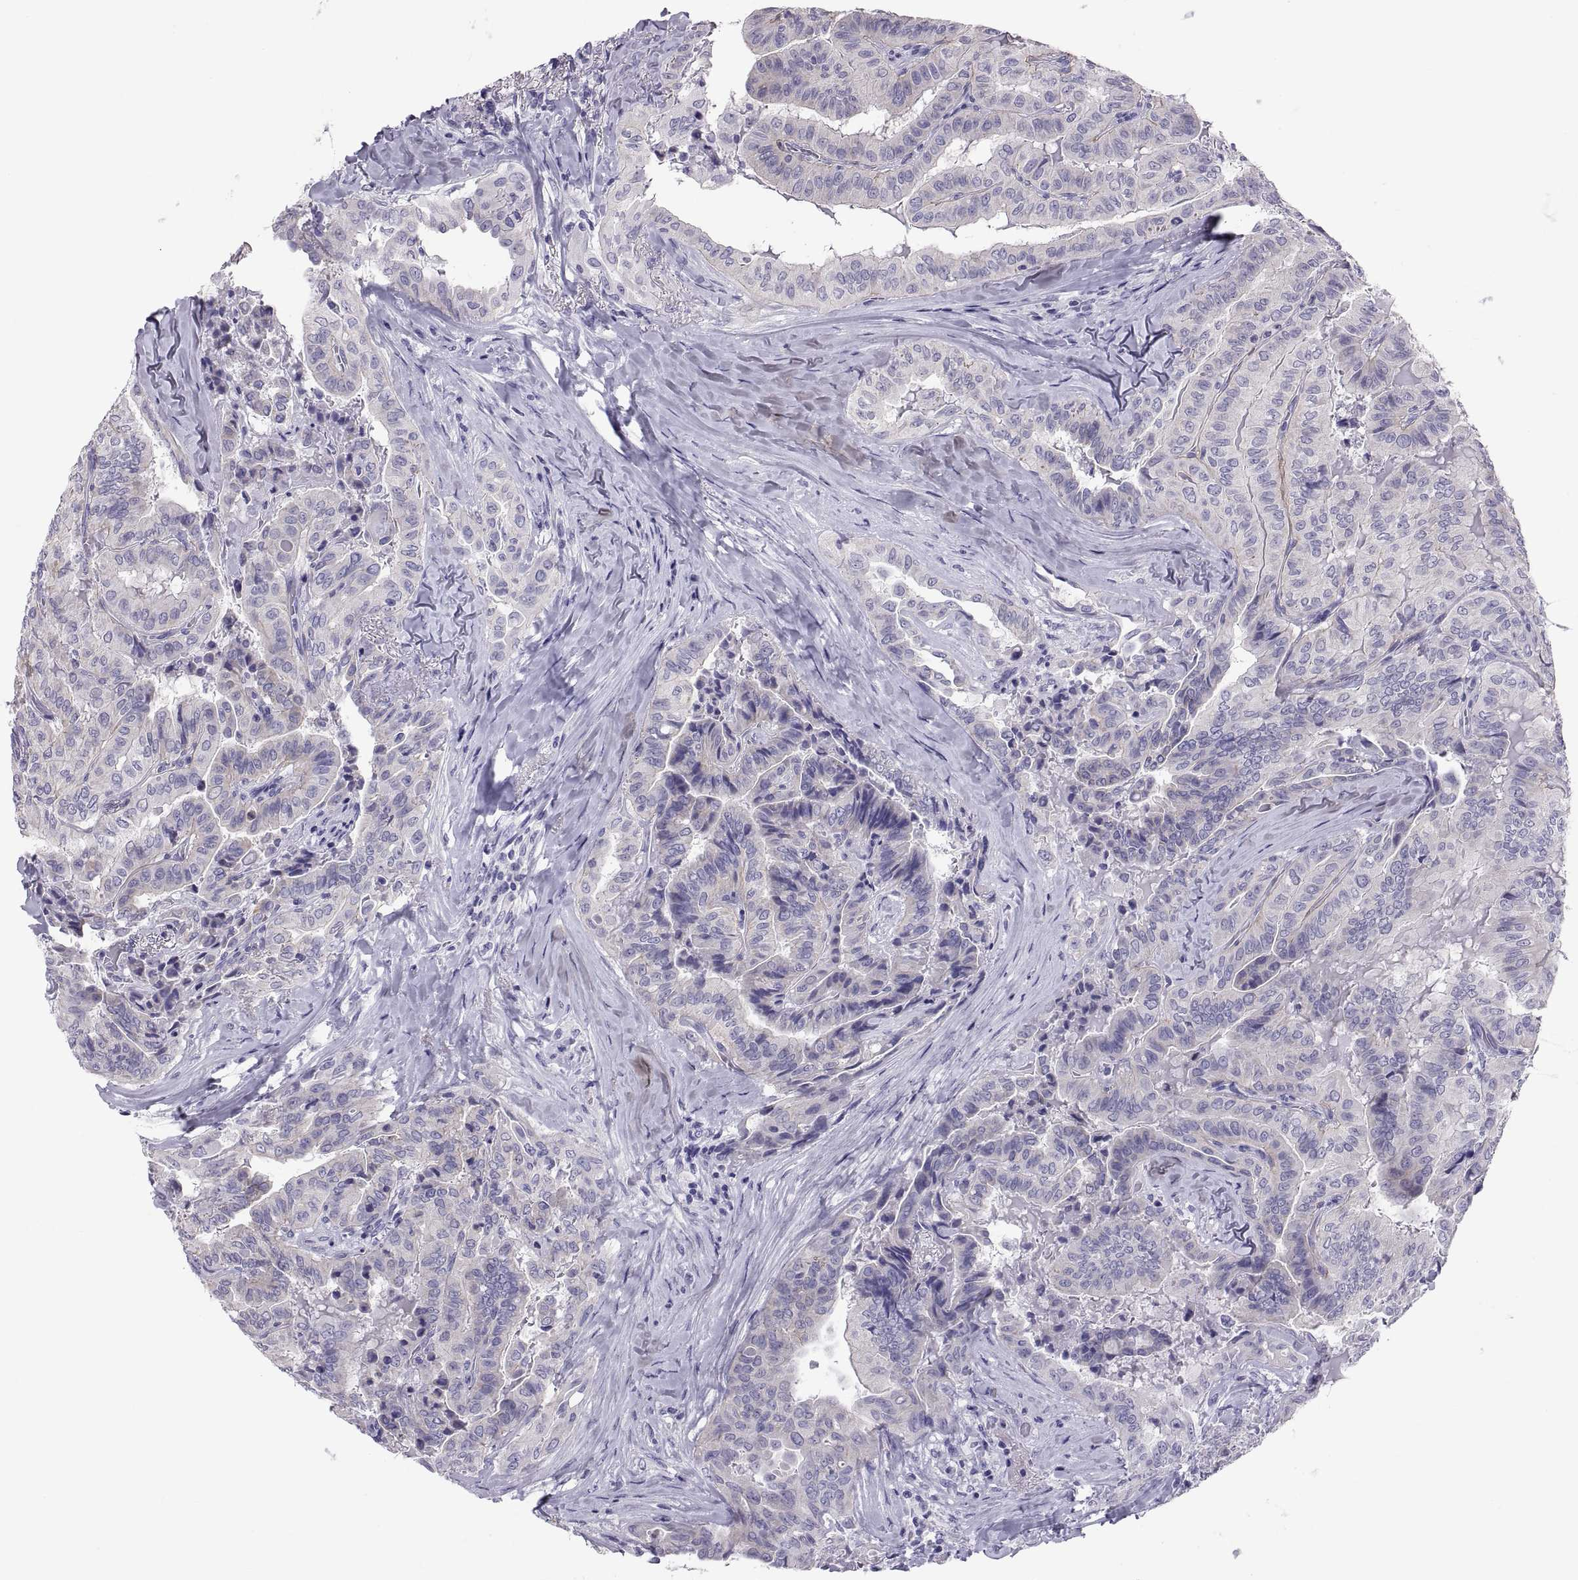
{"staining": {"intensity": "negative", "quantity": "none", "location": "none"}, "tissue": "thyroid cancer", "cell_type": "Tumor cells", "image_type": "cancer", "snomed": [{"axis": "morphology", "description": "Papillary adenocarcinoma, NOS"}, {"axis": "topography", "description": "Thyroid gland"}], "caption": "There is no significant staining in tumor cells of thyroid cancer (papillary adenocarcinoma). The staining was performed using DAB (3,3'-diaminobenzidine) to visualize the protein expression in brown, while the nuclei were stained in blue with hematoxylin (Magnification: 20x).", "gene": "RNASE12", "patient": {"sex": "female", "age": 68}}